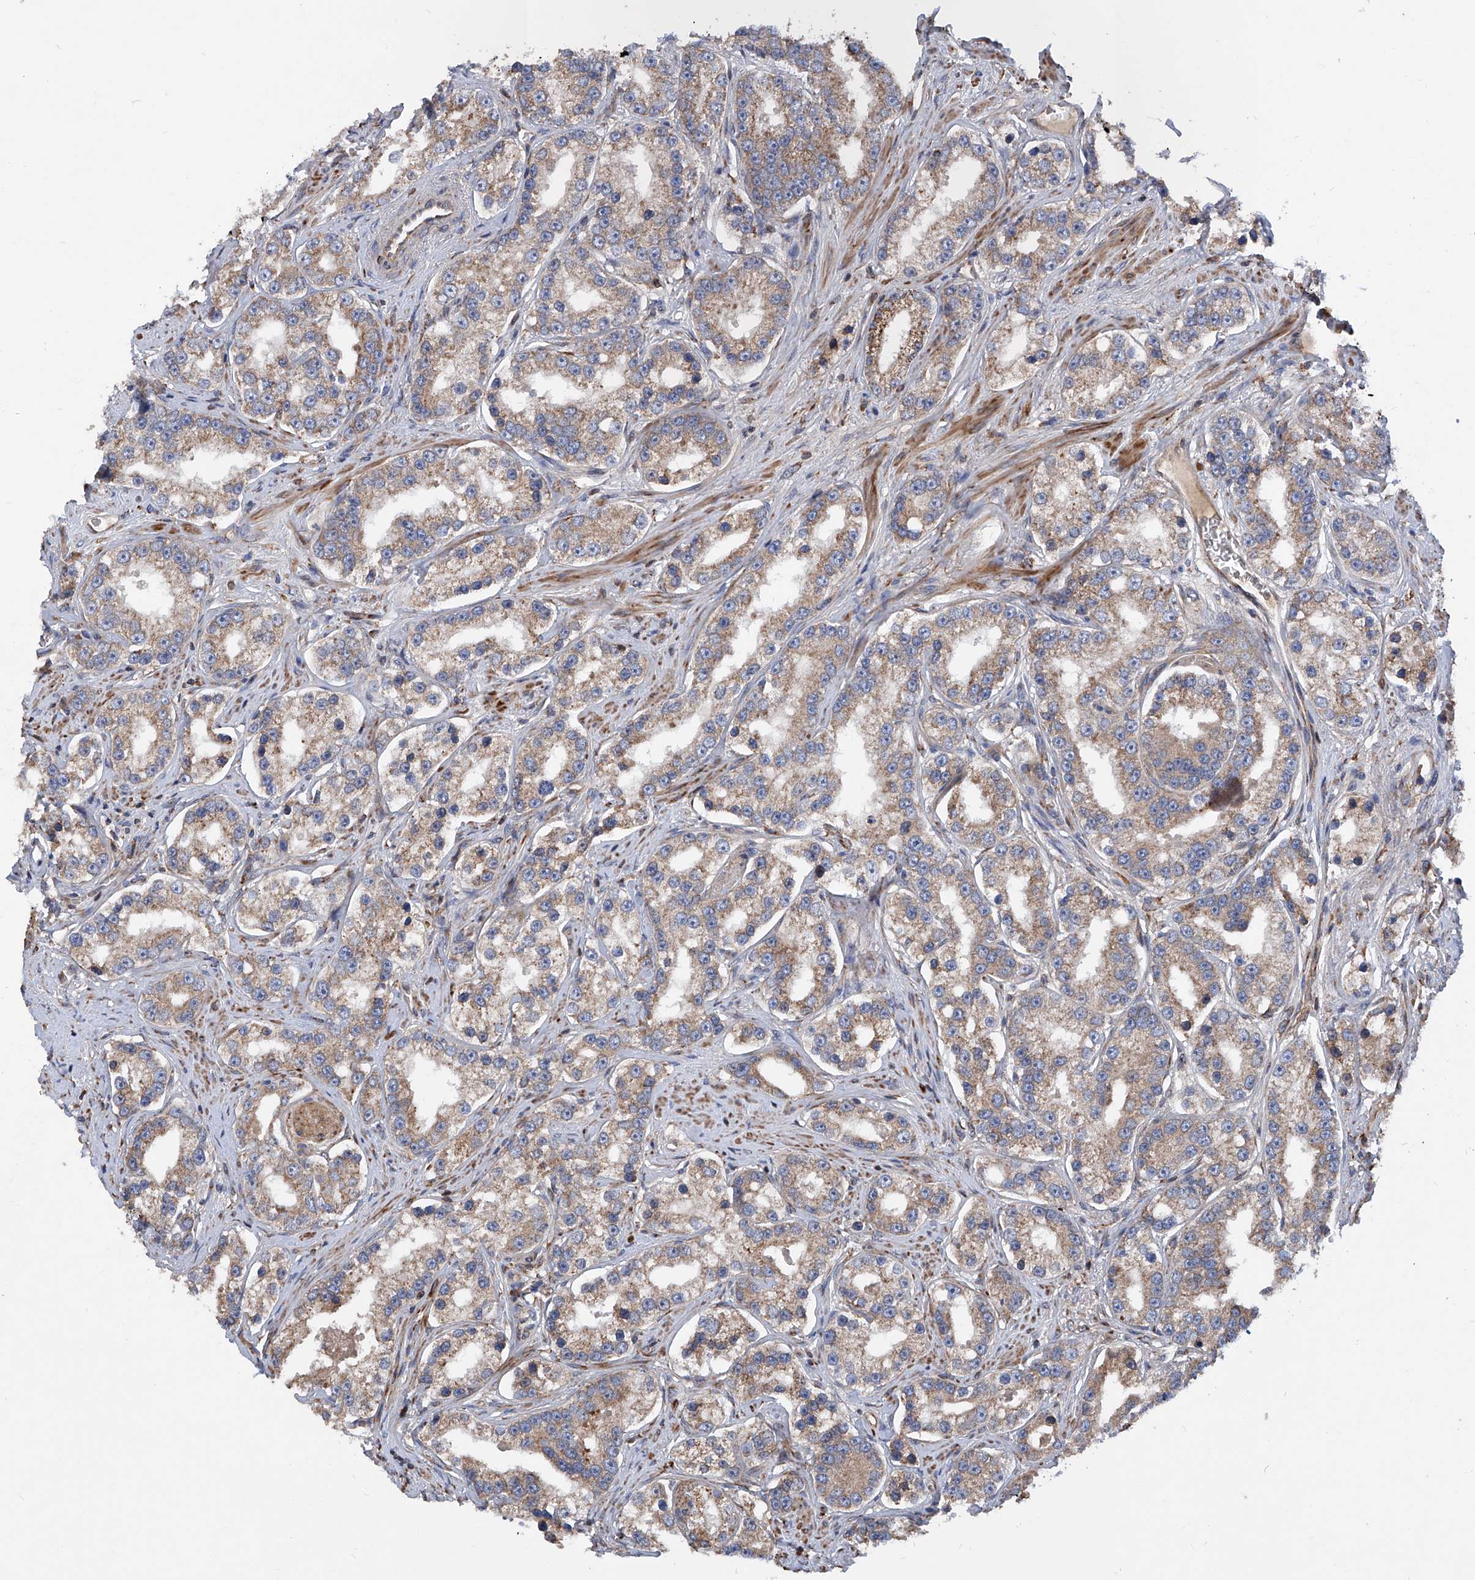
{"staining": {"intensity": "moderate", "quantity": ">75%", "location": "cytoplasmic/membranous"}, "tissue": "prostate cancer", "cell_type": "Tumor cells", "image_type": "cancer", "snomed": [{"axis": "morphology", "description": "Normal tissue, NOS"}, {"axis": "morphology", "description": "Adenocarcinoma, High grade"}, {"axis": "topography", "description": "Prostate"}], "caption": "High-power microscopy captured an immunohistochemistry micrograph of adenocarcinoma (high-grade) (prostate), revealing moderate cytoplasmic/membranous positivity in approximately >75% of tumor cells.", "gene": "ASCC3", "patient": {"sex": "male", "age": 83}}